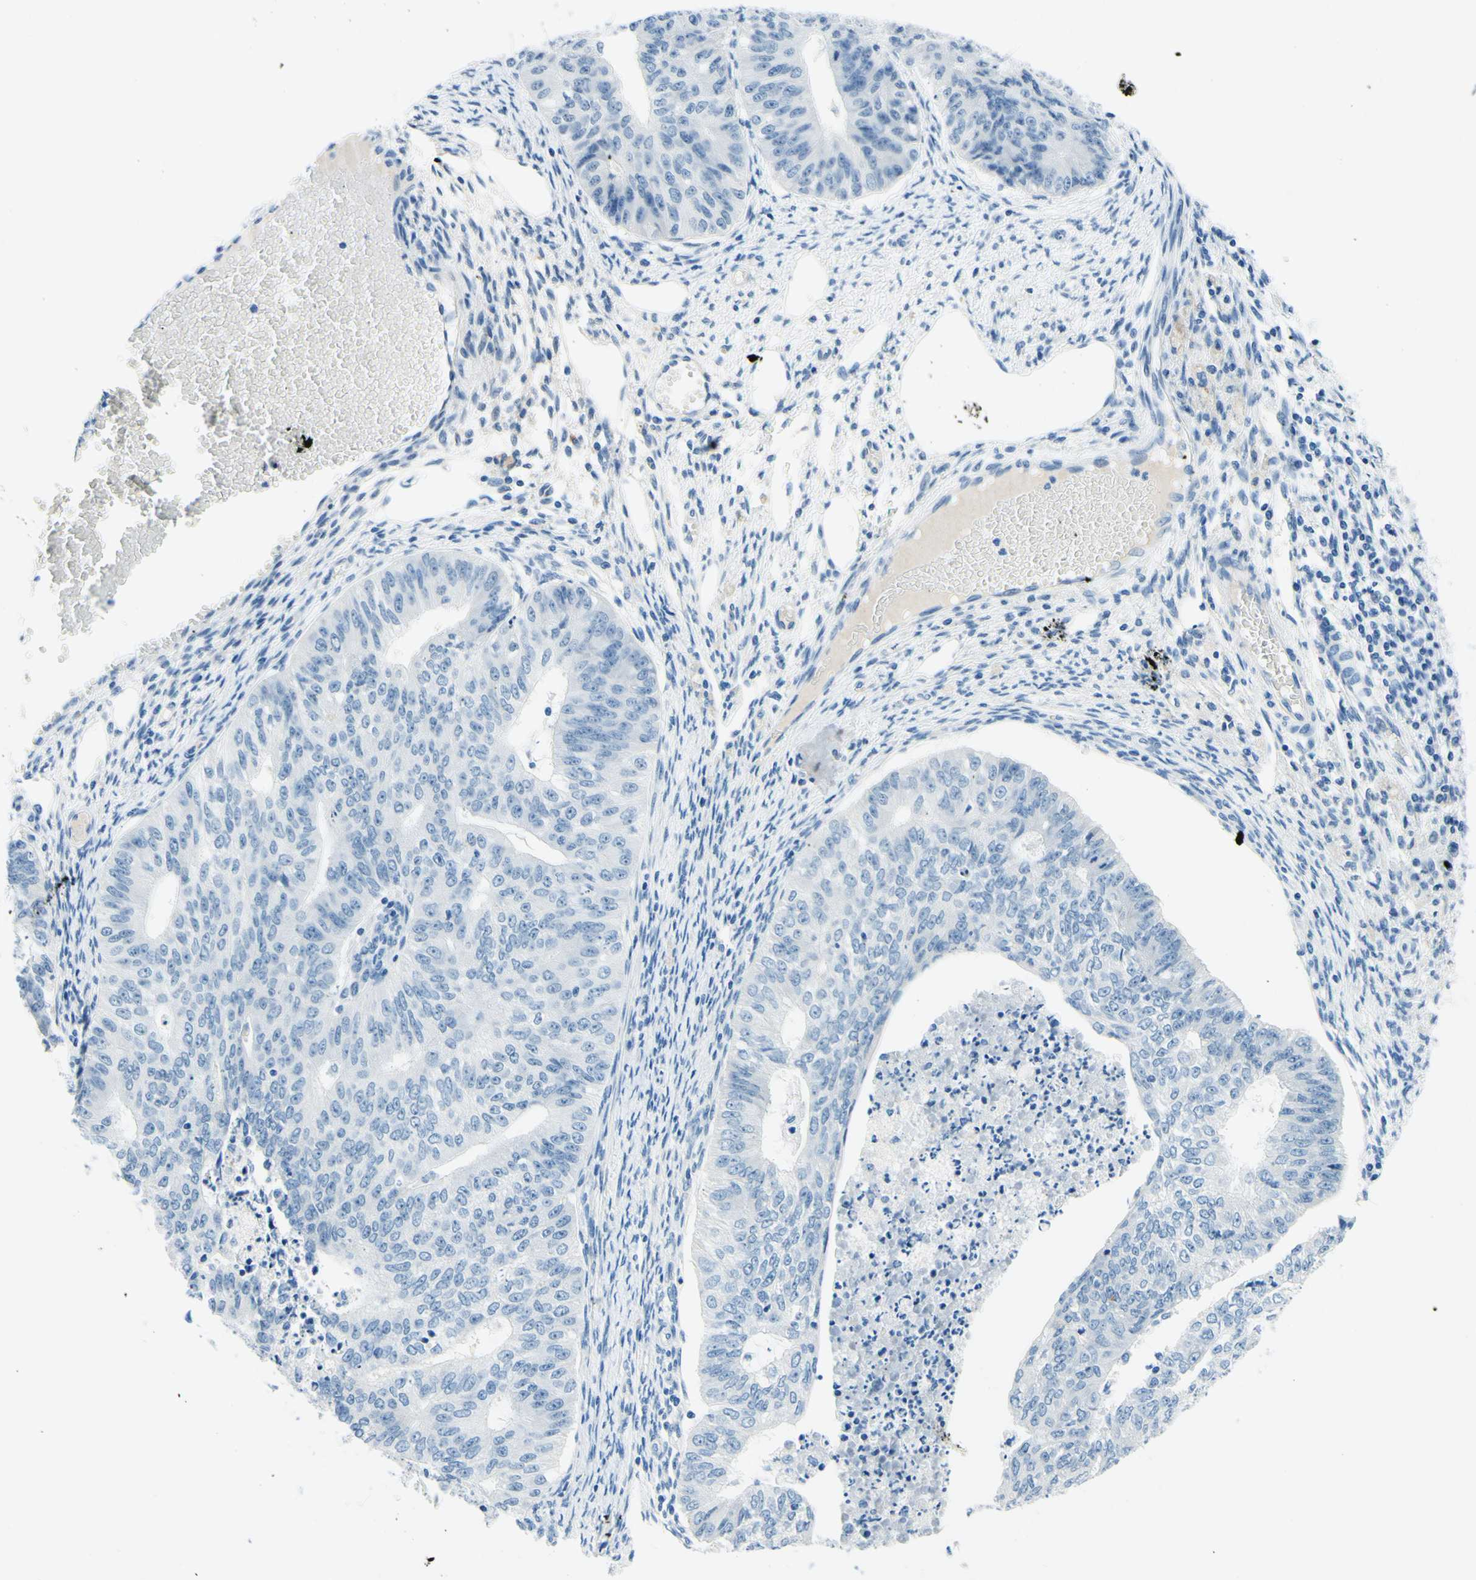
{"staining": {"intensity": "negative", "quantity": "none", "location": "none"}, "tissue": "endometrial cancer", "cell_type": "Tumor cells", "image_type": "cancer", "snomed": [{"axis": "morphology", "description": "Adenocarcinoma, NOS"}, {"axis": "topography", "description": "Endometrium"}], "caption": "Endometrial cancer (adenocarcinoma) was stained to show a protein in brown. There is no significant positivity in tumor cells.", "gene": "PASD1", "patient": {"sex": "female", "age": 32}}